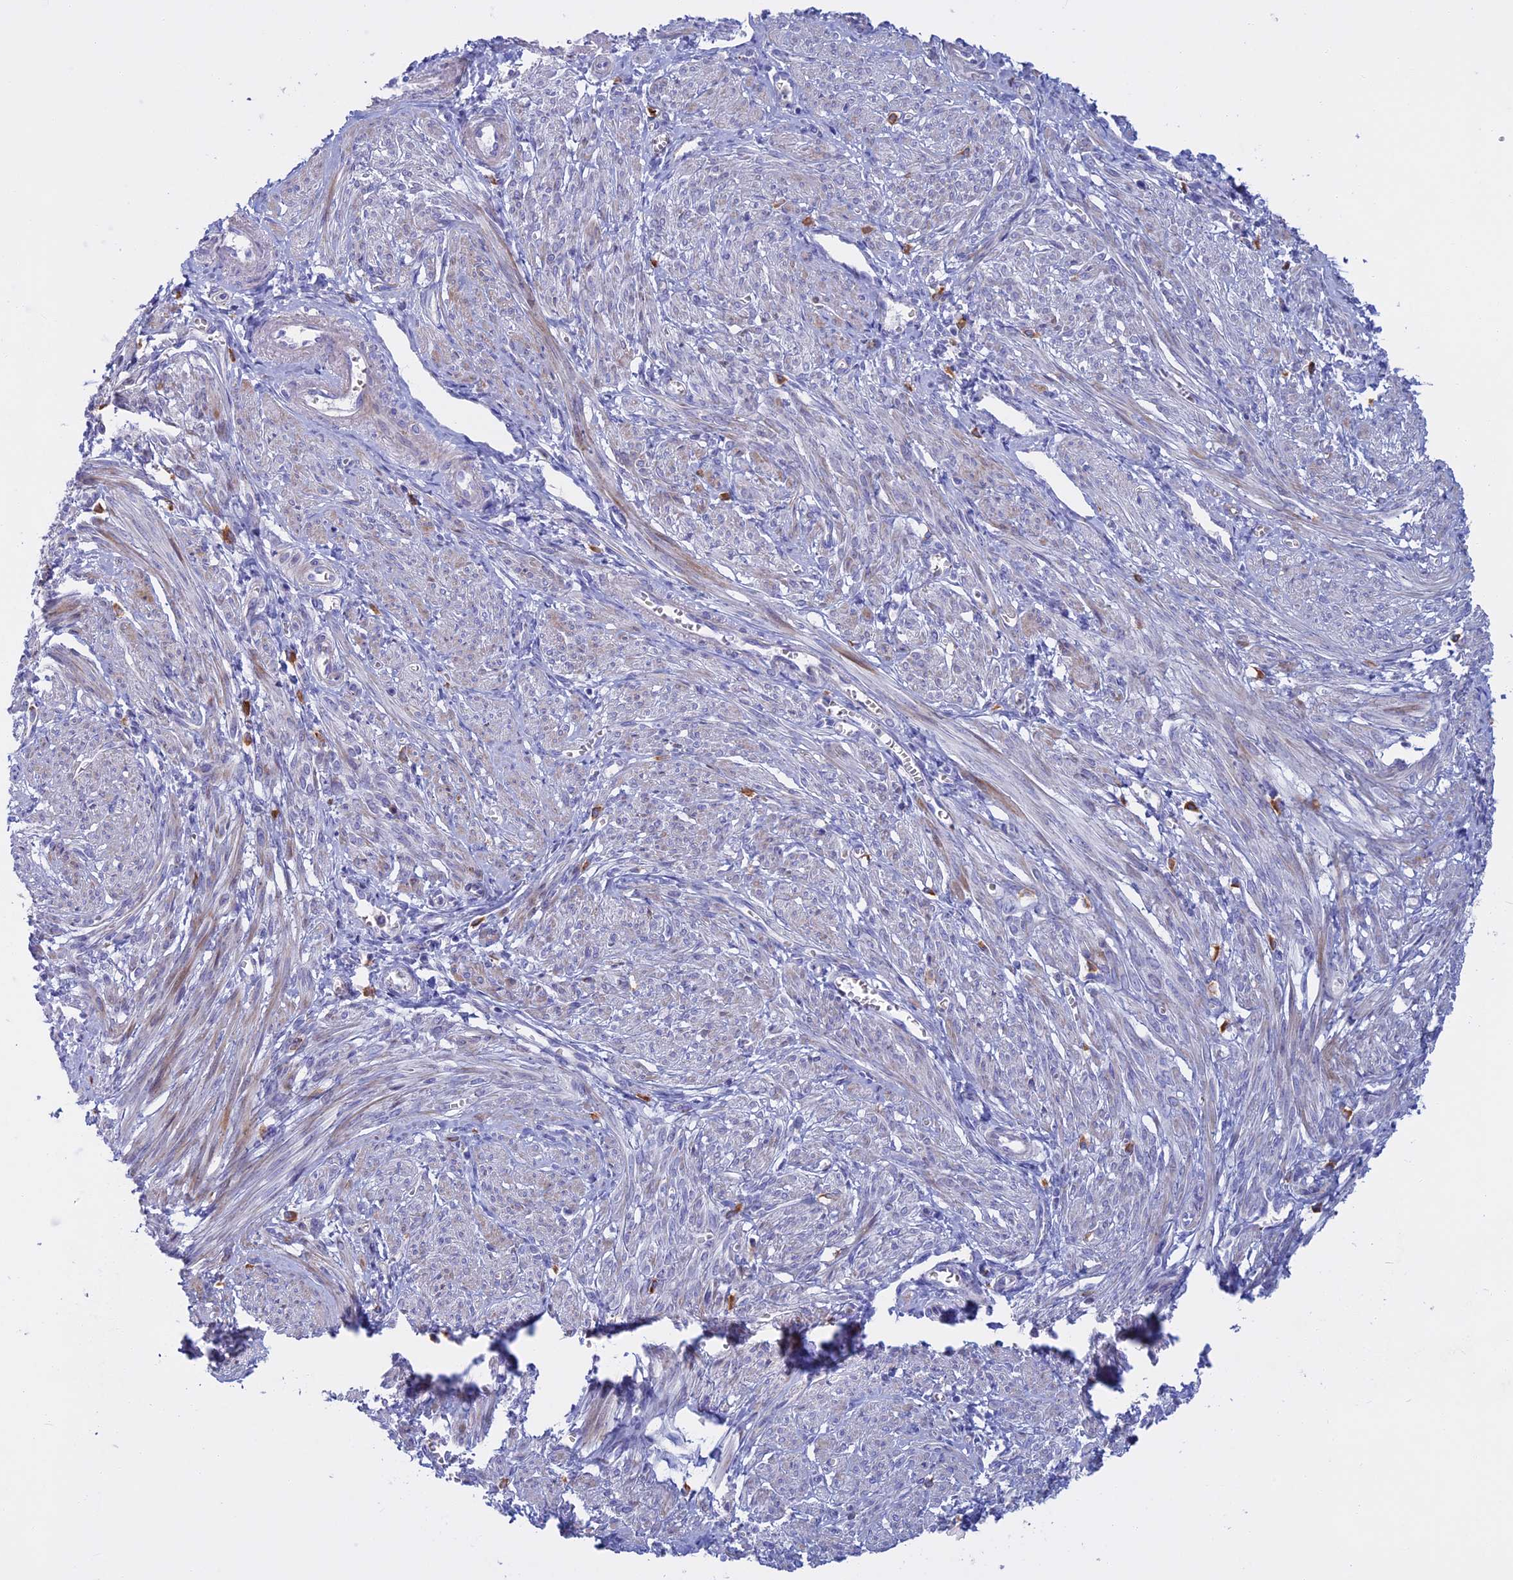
{"staining": {"intensity": "weak", "quantity": "25%-75%", "location": "cytoplasmic/membranous"}, "tissue": "smooth muscle", "cell_type": "Smooth muscle cells", "image_type": "normal", "snomed": [{"axis": "morphology", "description": "Normal tissue, NOS"}, {"axis": "topography", "description": "Smooth muscle"}], "caption": "This photomicrograph demonstrates IHC staining of normal human smooth muscle, with low weak cytoplasmic/membranous expression in approximately 25%-75% of smooth muscle cells.", "gene": "SLC2A6", "patient": {"sex": "female", "age": 39}}